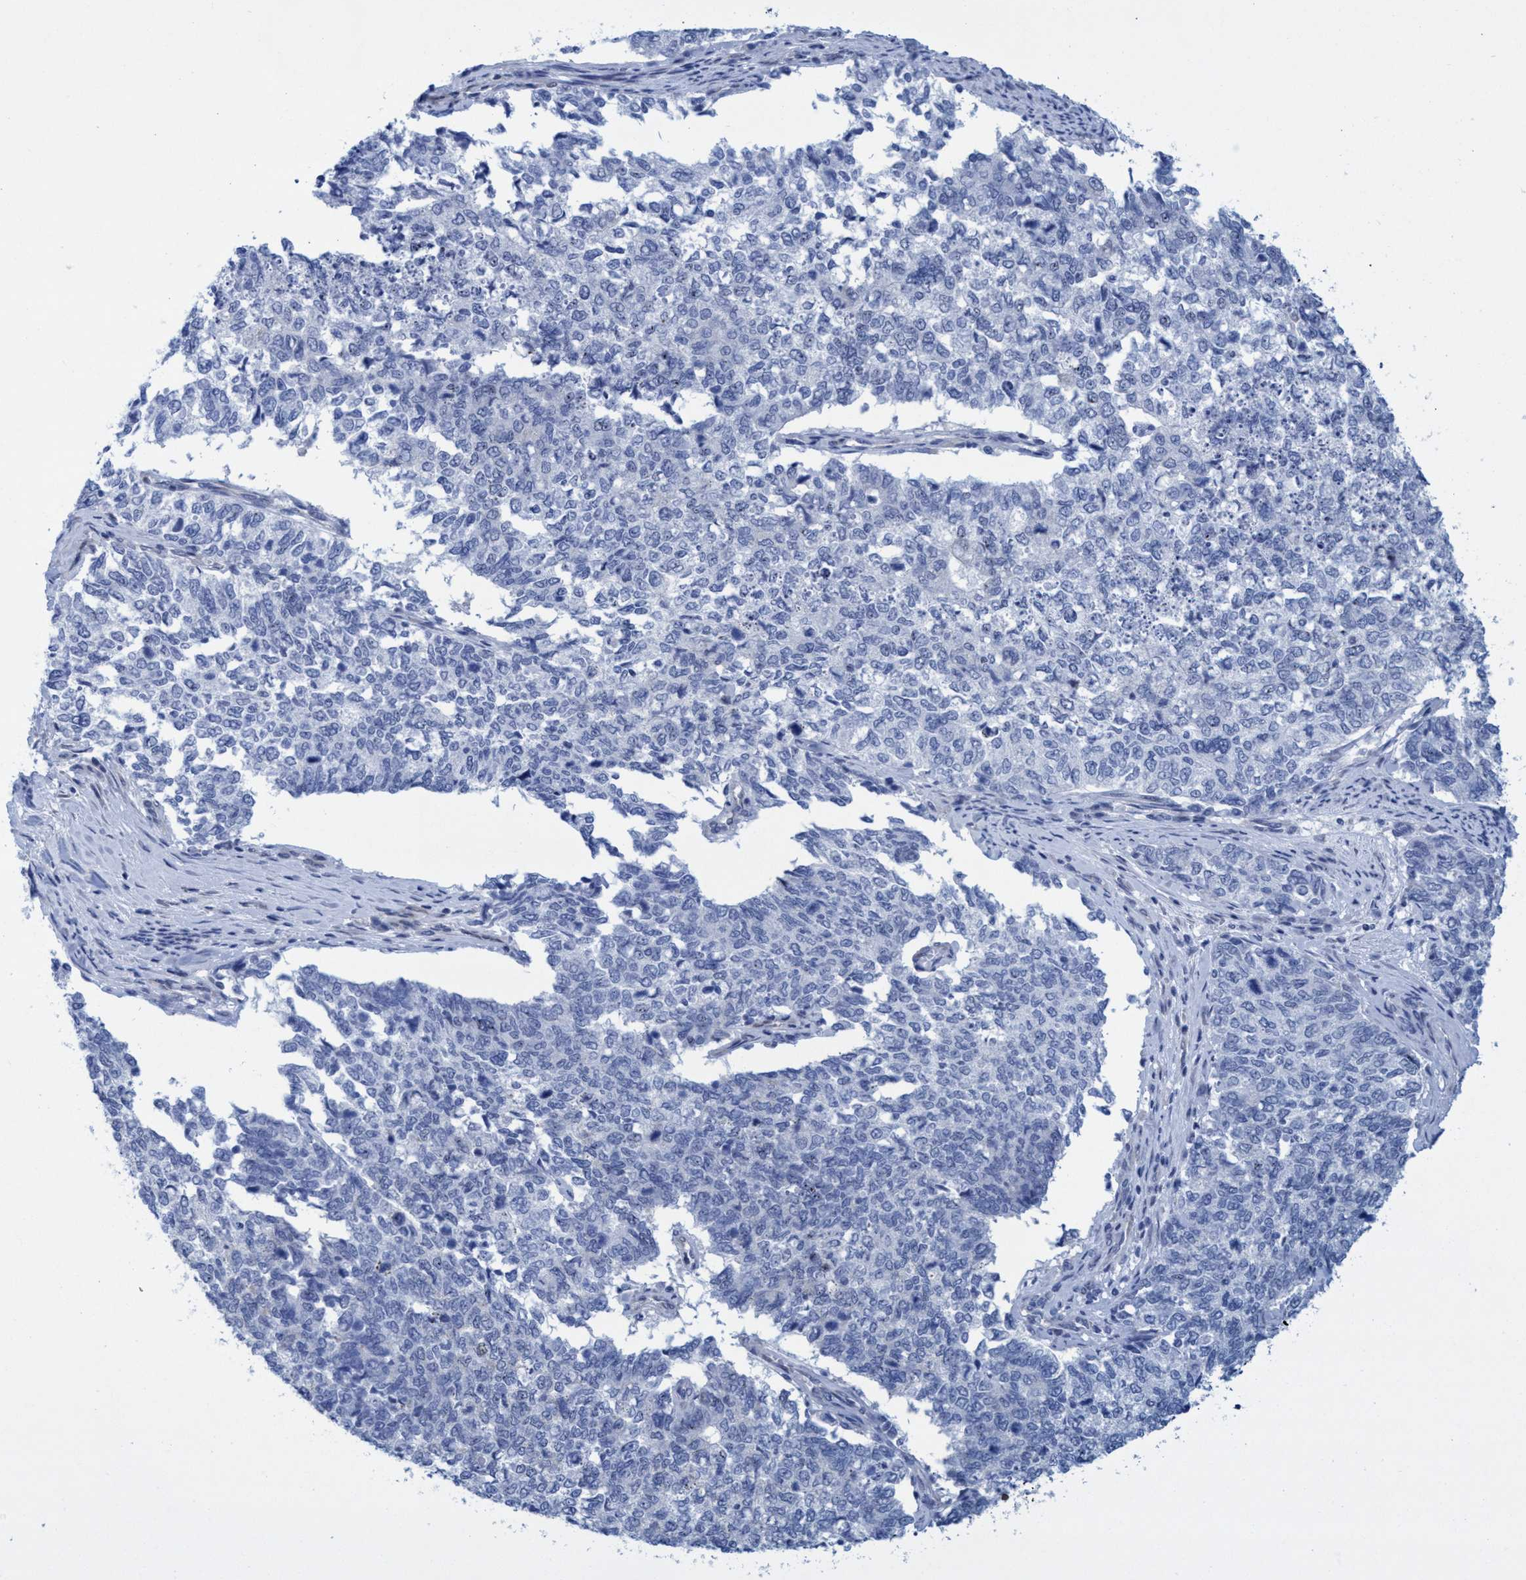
{"staining": {"intensity": "negative", "quantity": "none", "location": "none"}, "tissue": "cervical cancer", "cell_type": "Tumor cells", "image_type": "cancer", "snomed": [{"axis": "morphology", "description": "Squamous cell carcinoma, NOS"}, {"axis": "topography", "description": "Cervix"}], "caption": "This is an immunohistochemistry (IHC) micrograph of cervical squamous cell carcinoma. There is no expression in tumor cells.", "gene": "R3HCC1", "patient": {"sex": "female", "age": 63}}